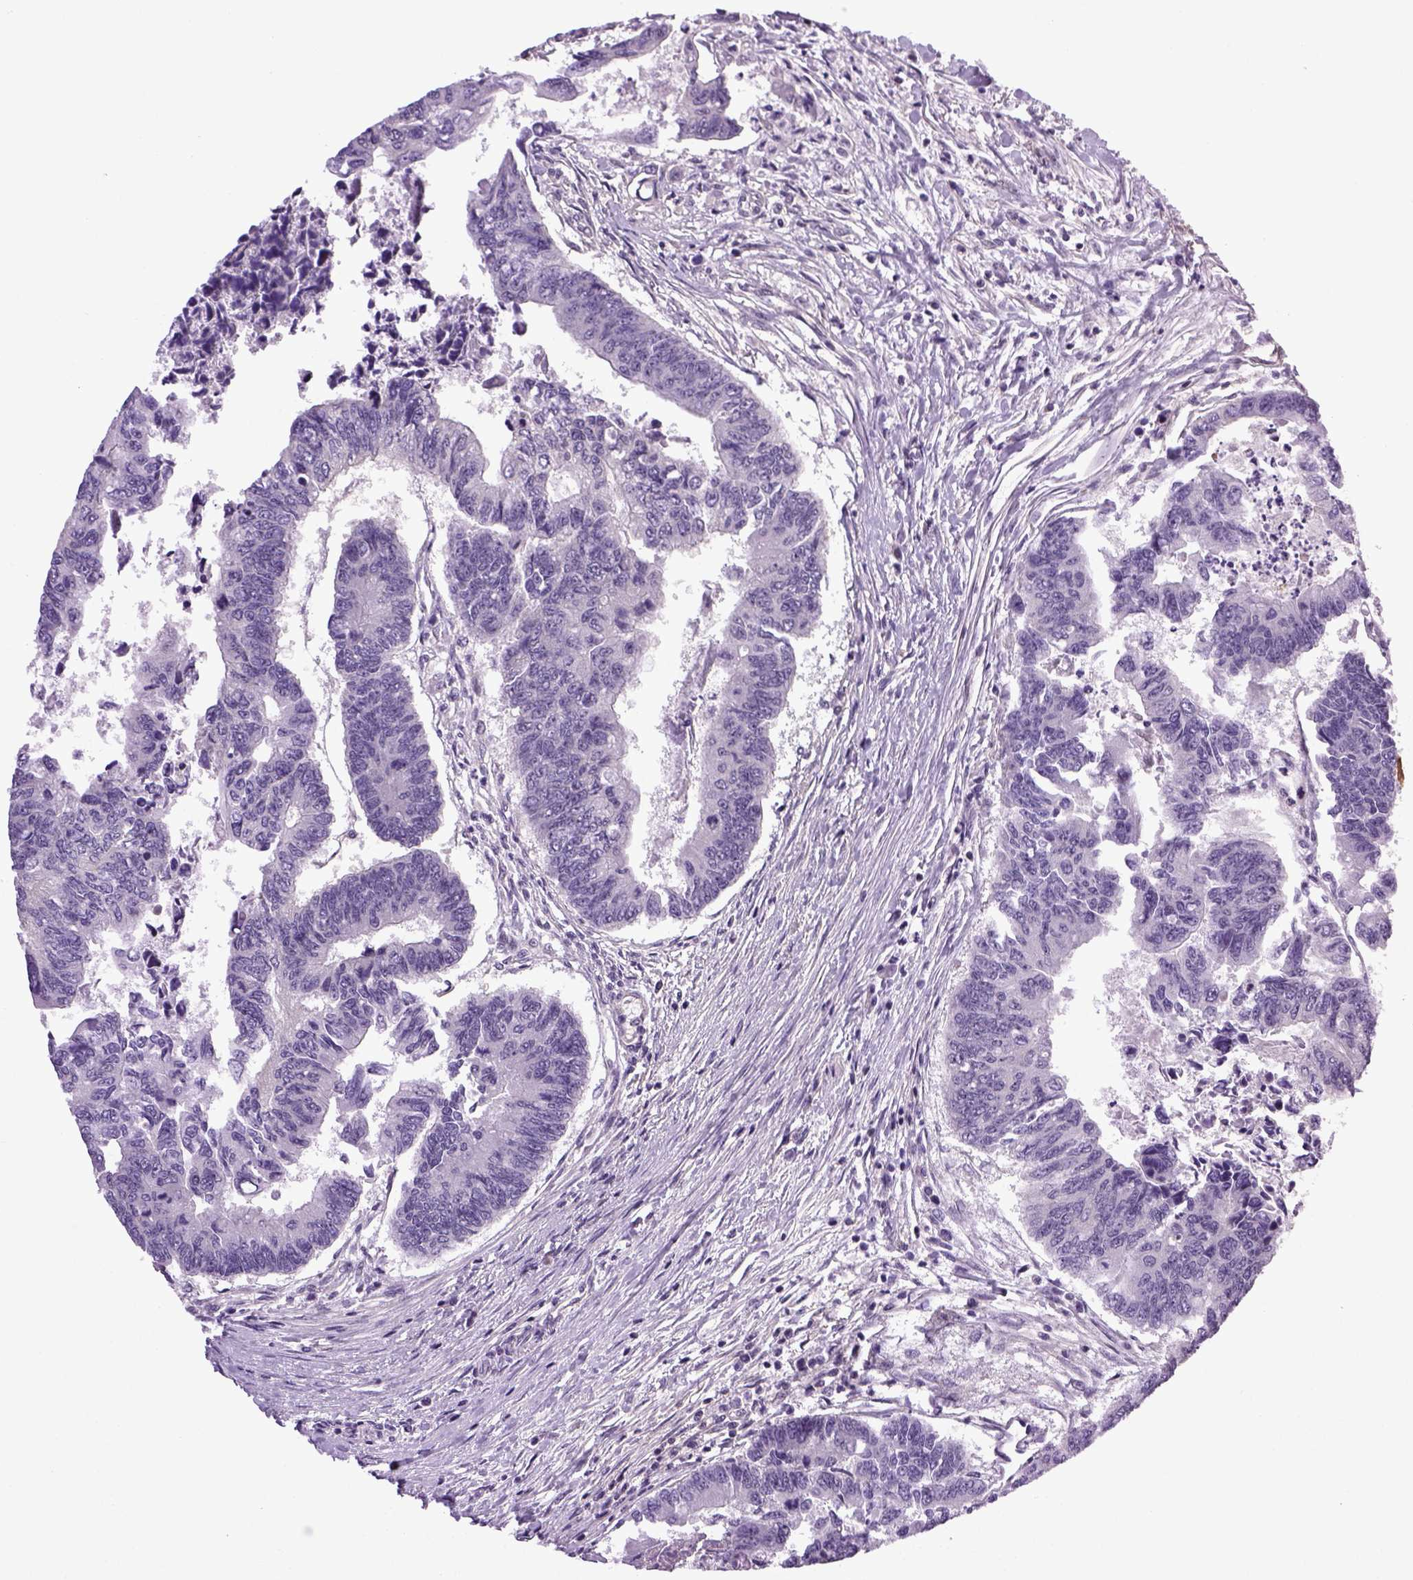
{"staining": {"intensity": "negative", "quantity": "none", "location": "none"}, "tissue": "colorectal cancer", "cell_type": "Tumor cells", "image_type": "cancer", "snomed": [{"axis": "morphology", "description": "Adenocarcinoma, NOS"}, {"axis": "topography", "description": "Colon"}], "caption": "Tumor cells are negative for brown protein staining in adenocarcinoma (colorectal).", "gene": "TPRG1", "patient": {"sex": "female", "age": 65}}